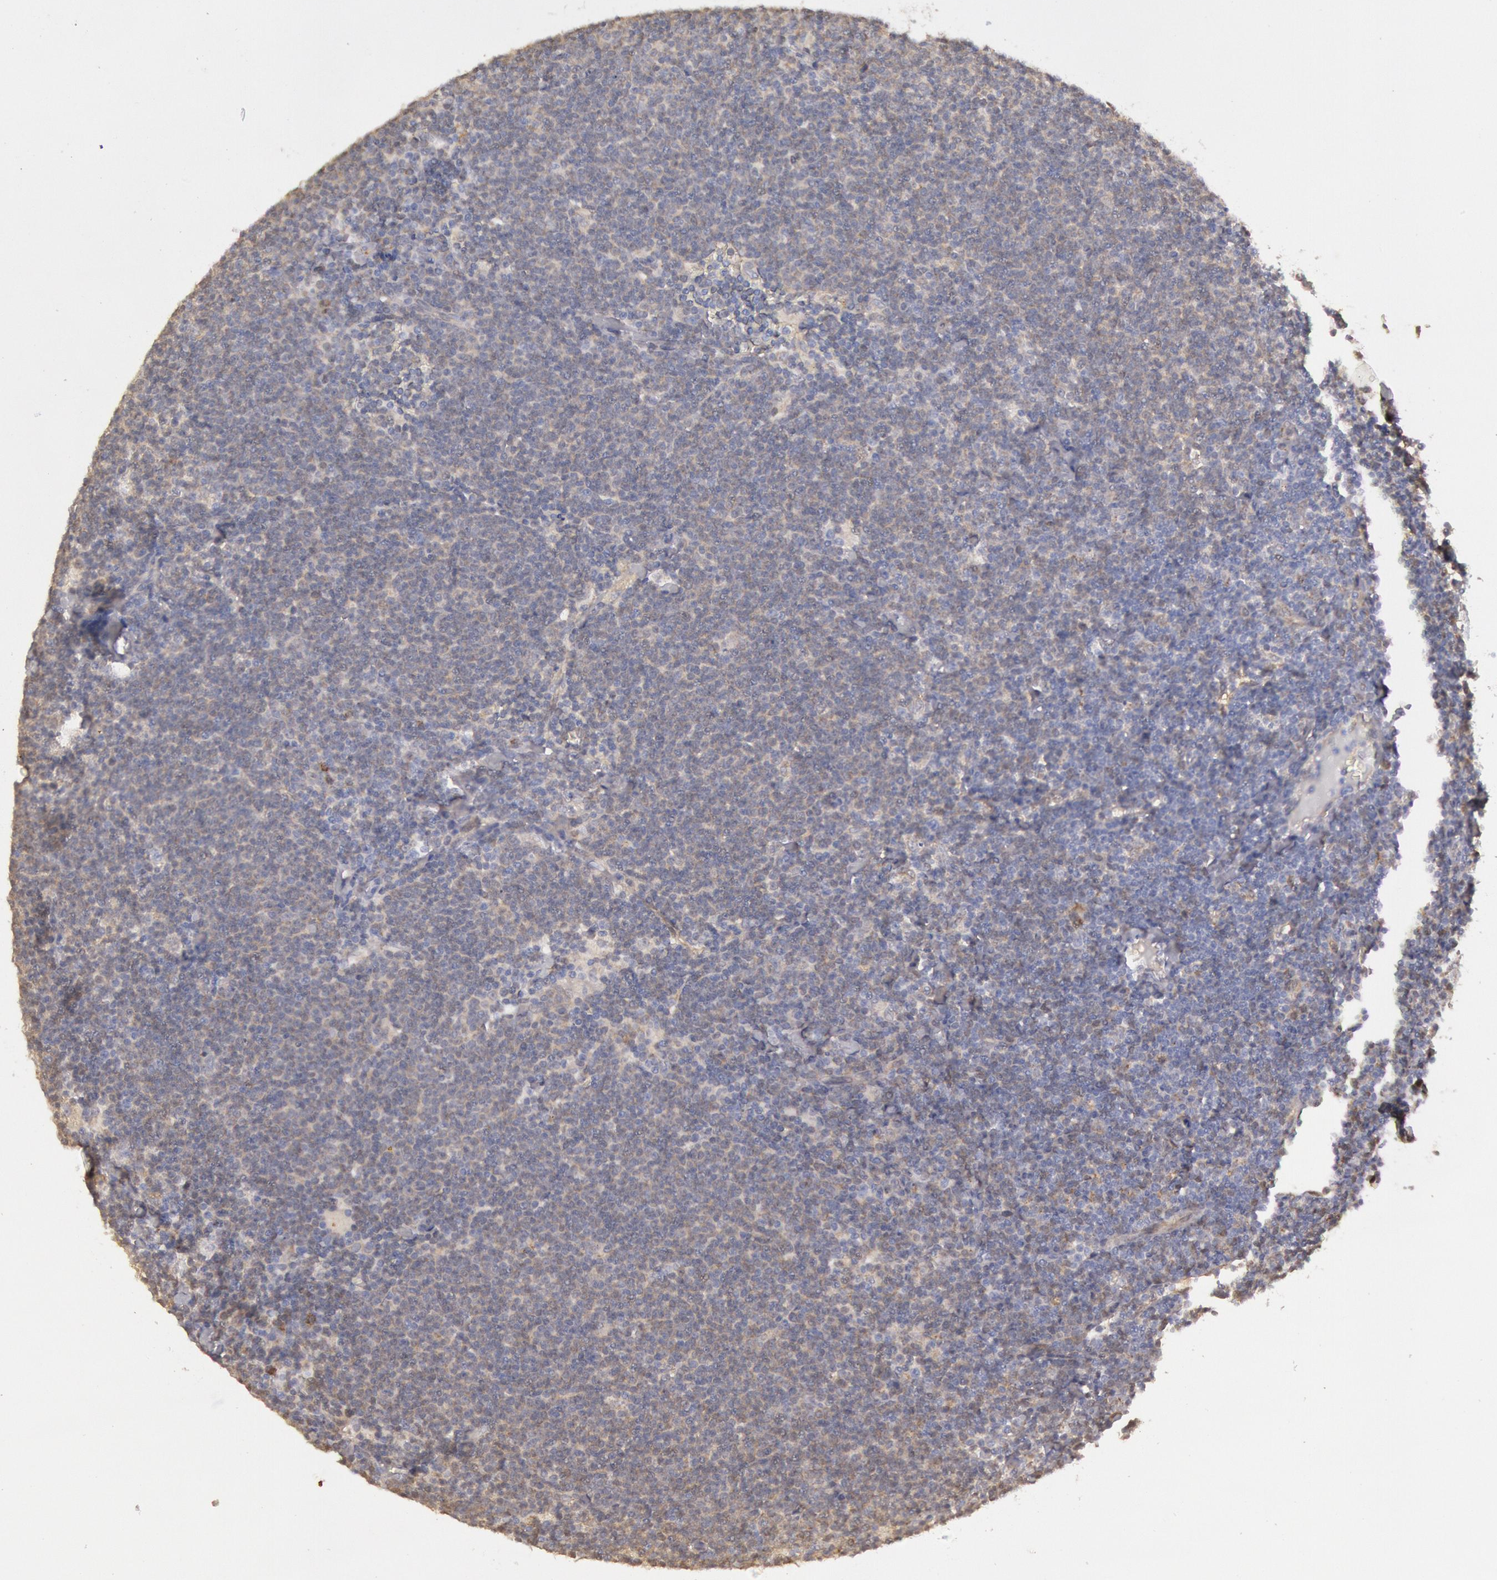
{"staining": {"intensity": "weak", "quantity": "25%-75%", "location": "cytoplasmic/membranous"}, "tissue": "lymphoma", "cell_type": "Tumor cells", "image_type": "cancer", "snomed": [{"axis": "morphology", "description": "Malignant lymphoma, non-Hodgkin's type, Low grade"}, {"axis": "topography", "description": "Lymph node"}], "caption": "Protein staining shows weak cytoplasmic/membranous positivity in approximately 25%-75% of tumor cells in low-grade malignant lymphoma, non-Hodgkin's type. The protein of interest is stained brown, and the nuclei are stained in blue (DAB (3,3'-diaminobenzidine) IHC with brightfield microscopy, high magnification).", "gene": "MPST", "patient": {"sex": "male", "age": 65}}